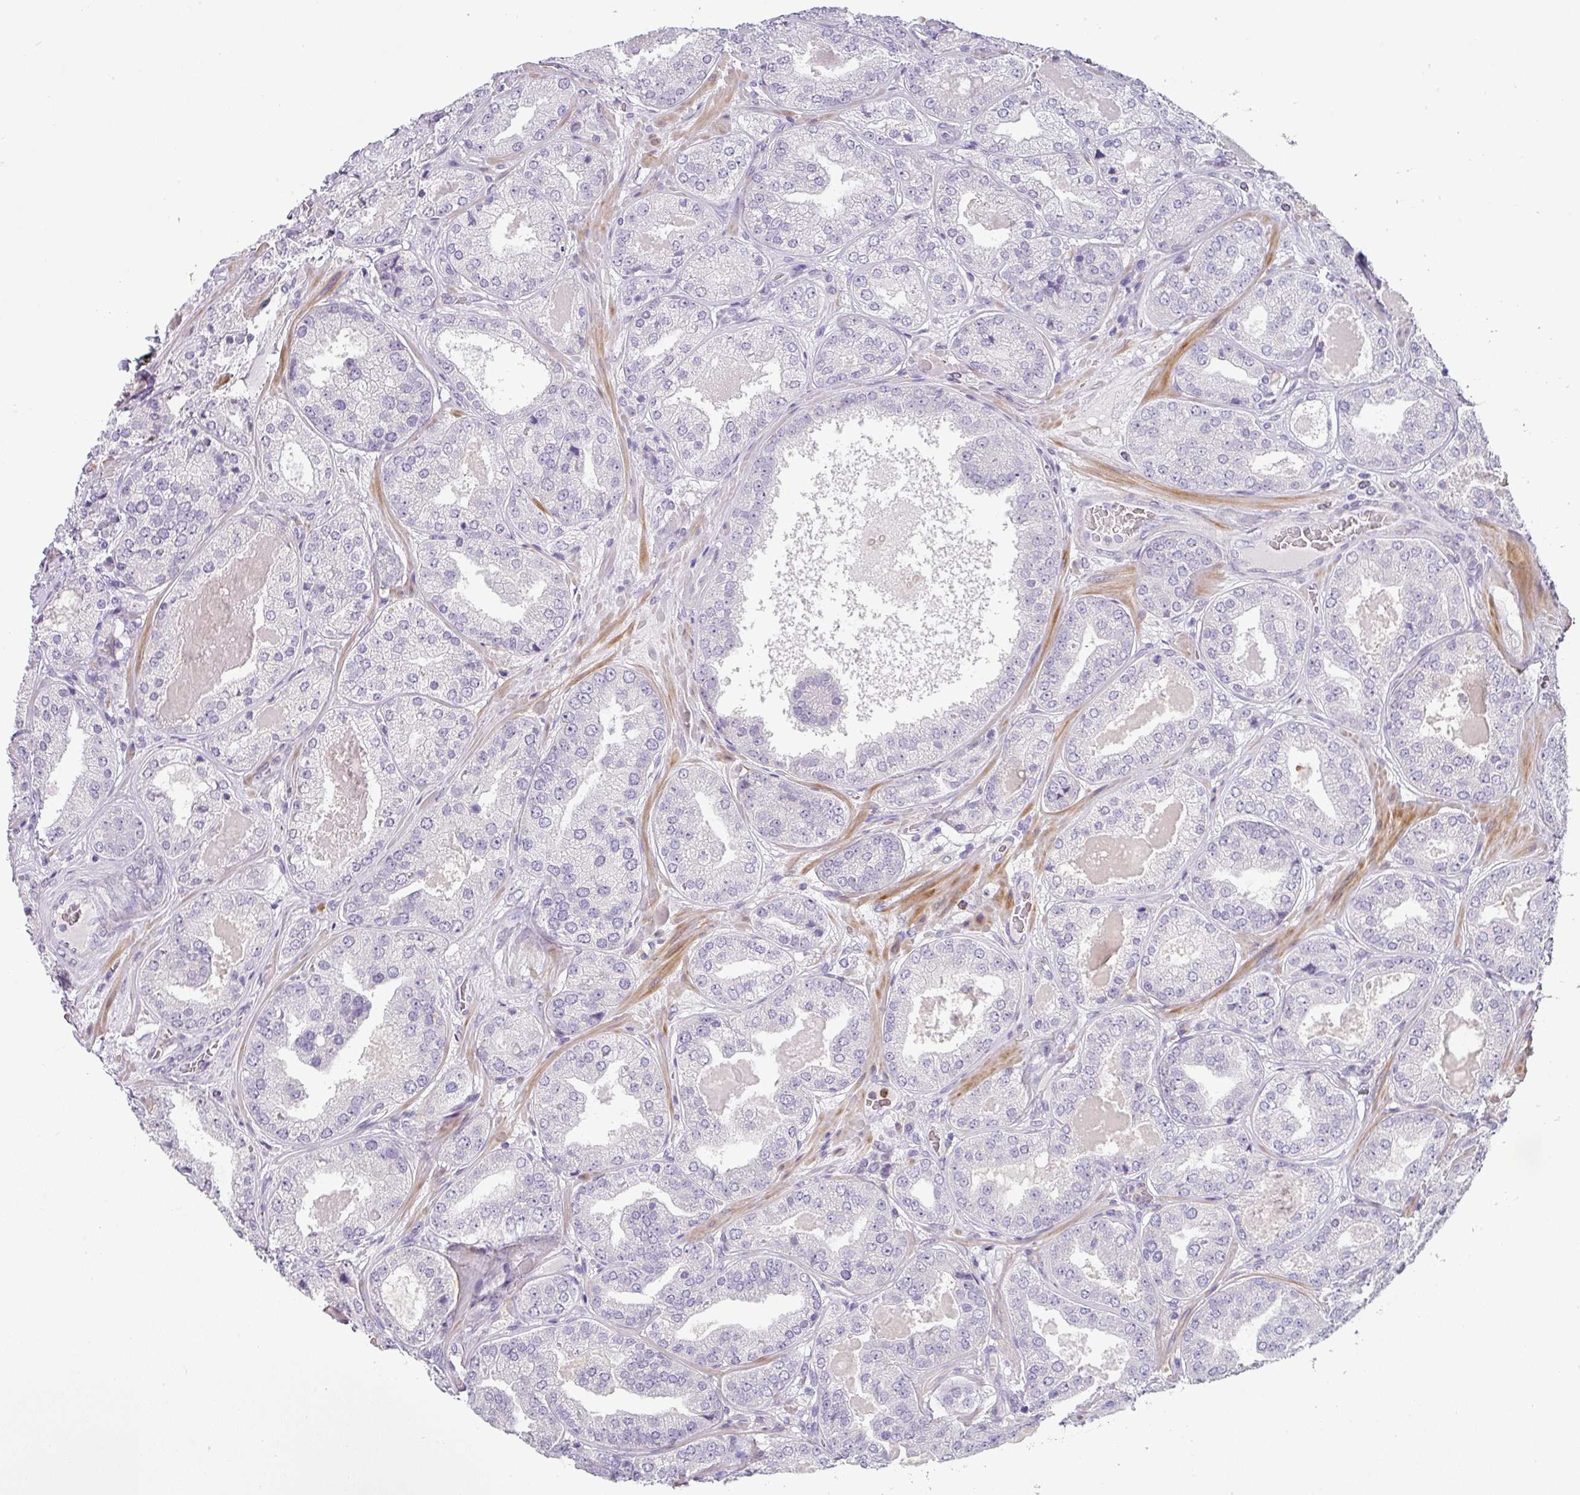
{"staining": {"intensity": "negative", "quantity": "none", "location": "none"}, "tissue": "prostate cancer", "cell_type": "Tumor cells", "image_type": "cancer", "snomed": [{"axis": "morphology", "description": "Adenocarcinoma, High grade"}, {"axis": "topography", "description": "Prostate"}], "caption": "Human prostate cancer (high-grade adenocarcinoma) stained for a protein using immunohistochemistry (IHC) displays no positivity in tumor cells.", "gene": "BTLA", "patient": {"sex": "male", "age": 63}}